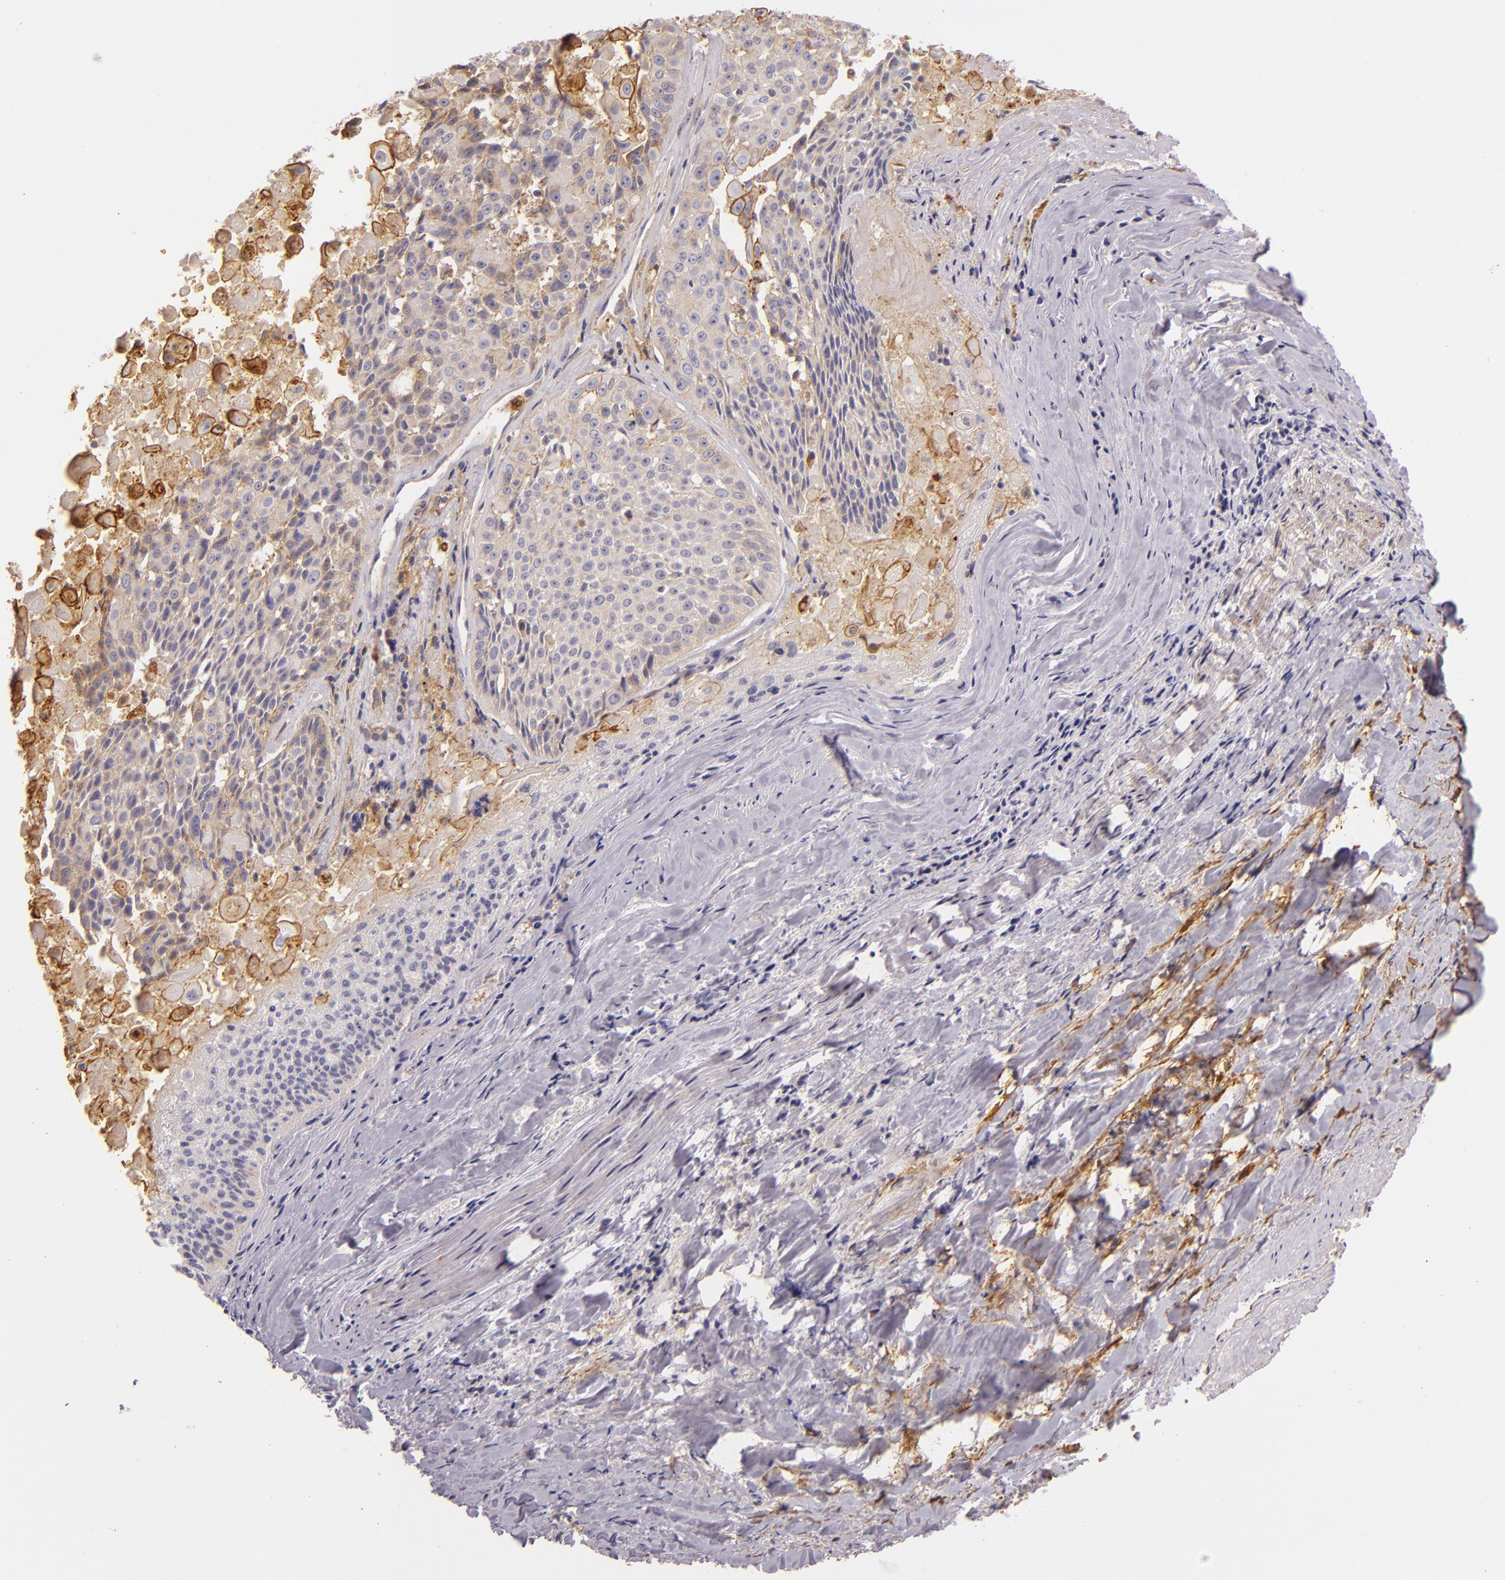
{"staining": {"intensity": "weak", "quantity": ">75%", "location": "cytoplasmic/membranous"}, "tissue": "lung cancer", "cell_type": "Tumor cells", "image_type": "cancer", "snomed": [{"axis": "morphology", "description": "Adenocarcinoma, NOS"}, {"axis": "topography", "description": "Lung"}], "caption": "A photomicrograph showing weak cytoplasmic/membranous staining in approximately >75% of tumor cells in lung cancer (adenocarcinoma), as visualized by brown immunohistochemical staining.", "gene": "CTSF", "patient": {"sex": "male", "age": 60}}